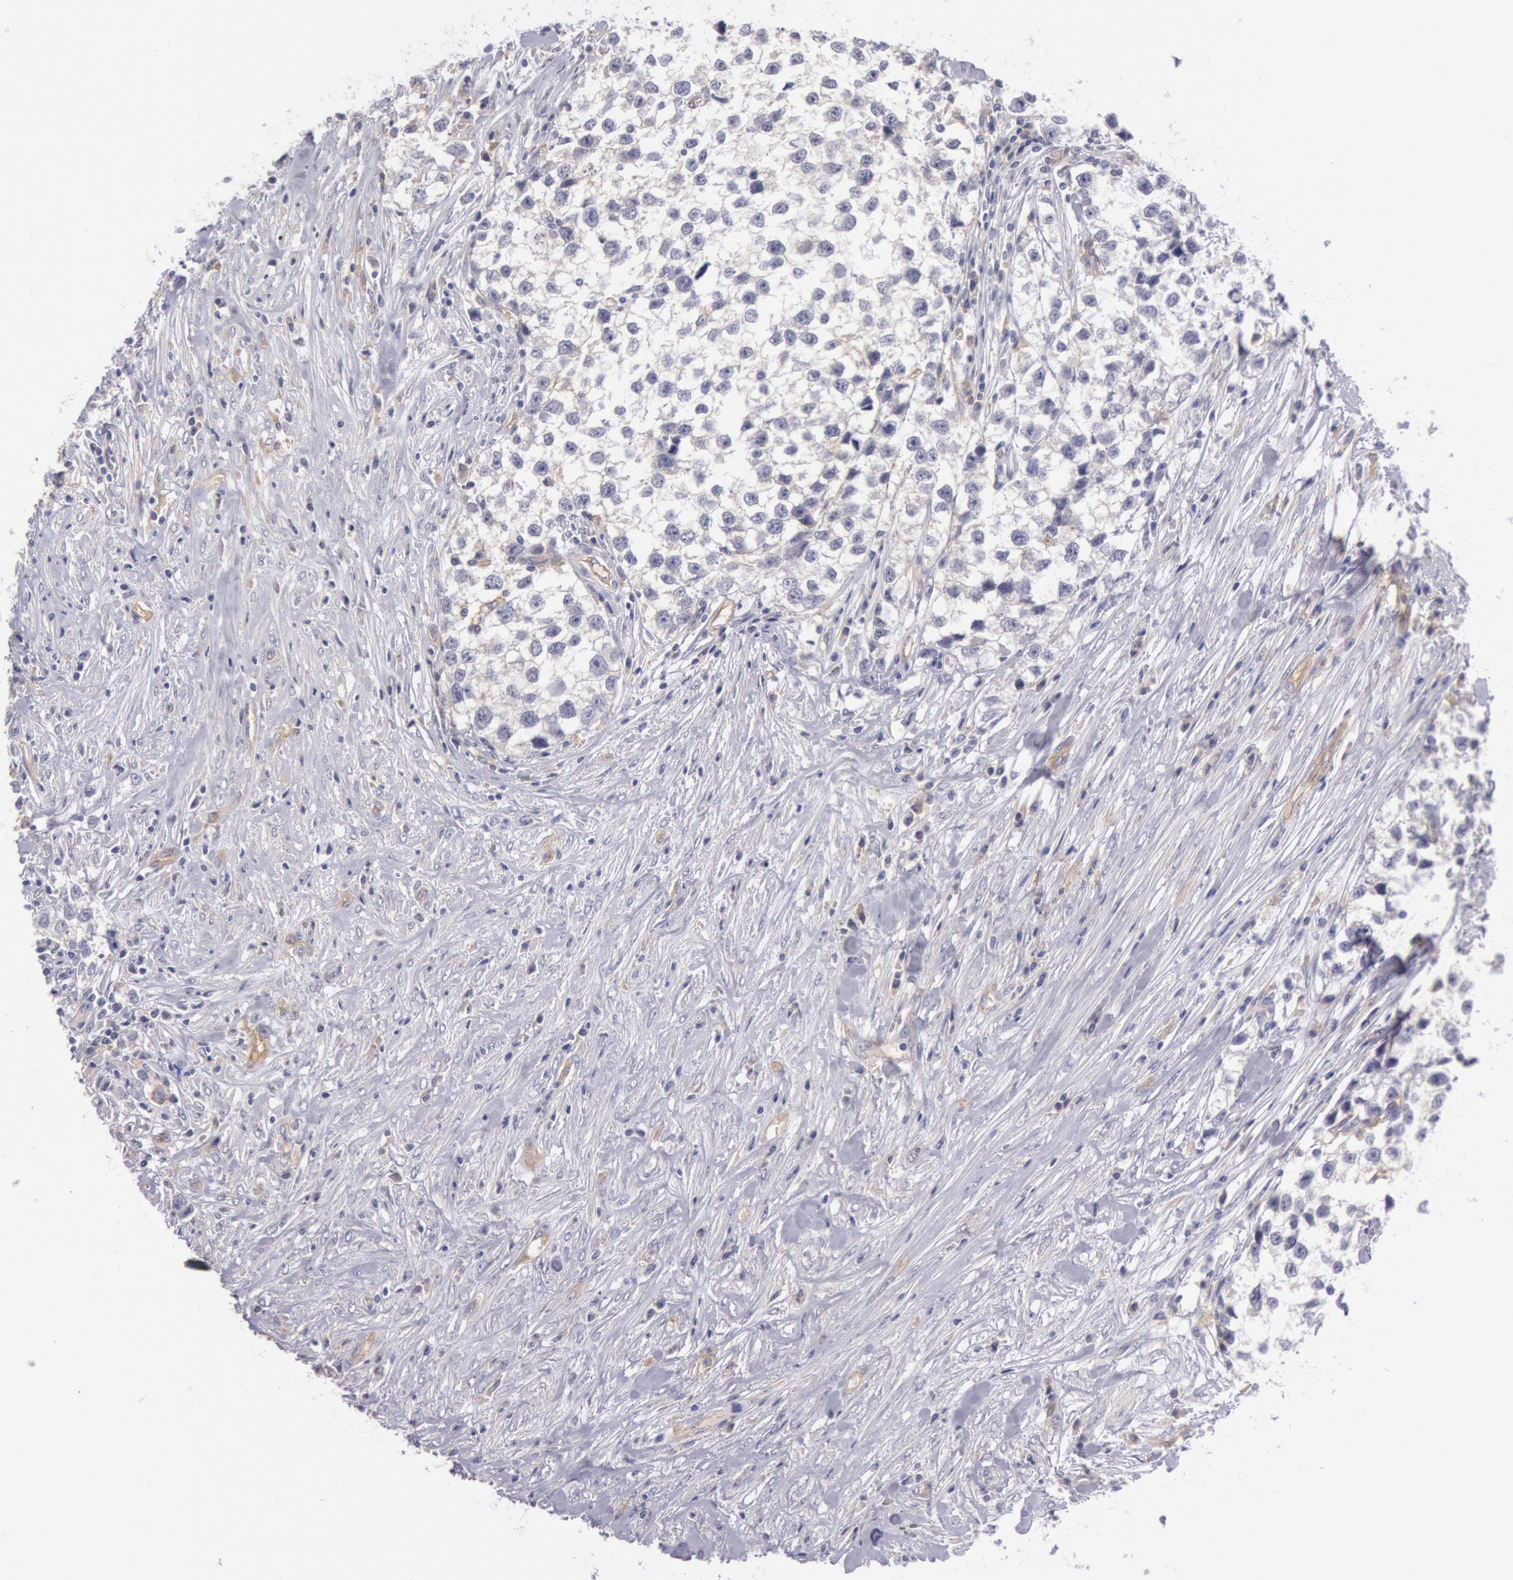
{"staining": {"intensity": "negative", "quantity": "none", "location": "none"}, "tissue": "testis cancer", "cell_type": "Tumor cells", "image_type": "cancer", "snomed": [{"axis": "morphology", "description": "Seminoma, NOS"}, {"axis": "morphology", "description": "Carcinoma, Embryonal, NOS"}, {"axis": "topography", "description": "Testis"}], "caption": "Tumor cells show no significant staining in testis cancer (seminoma). (Stains: DAB (3,3'-diaminobenzidine) immunohistochemistry with hematoxylin counter stain, Microscopy: brightfield microscopy at high magnification).", "gene": "MYO5A", "patient": {"sex": "male", "age": 30}}